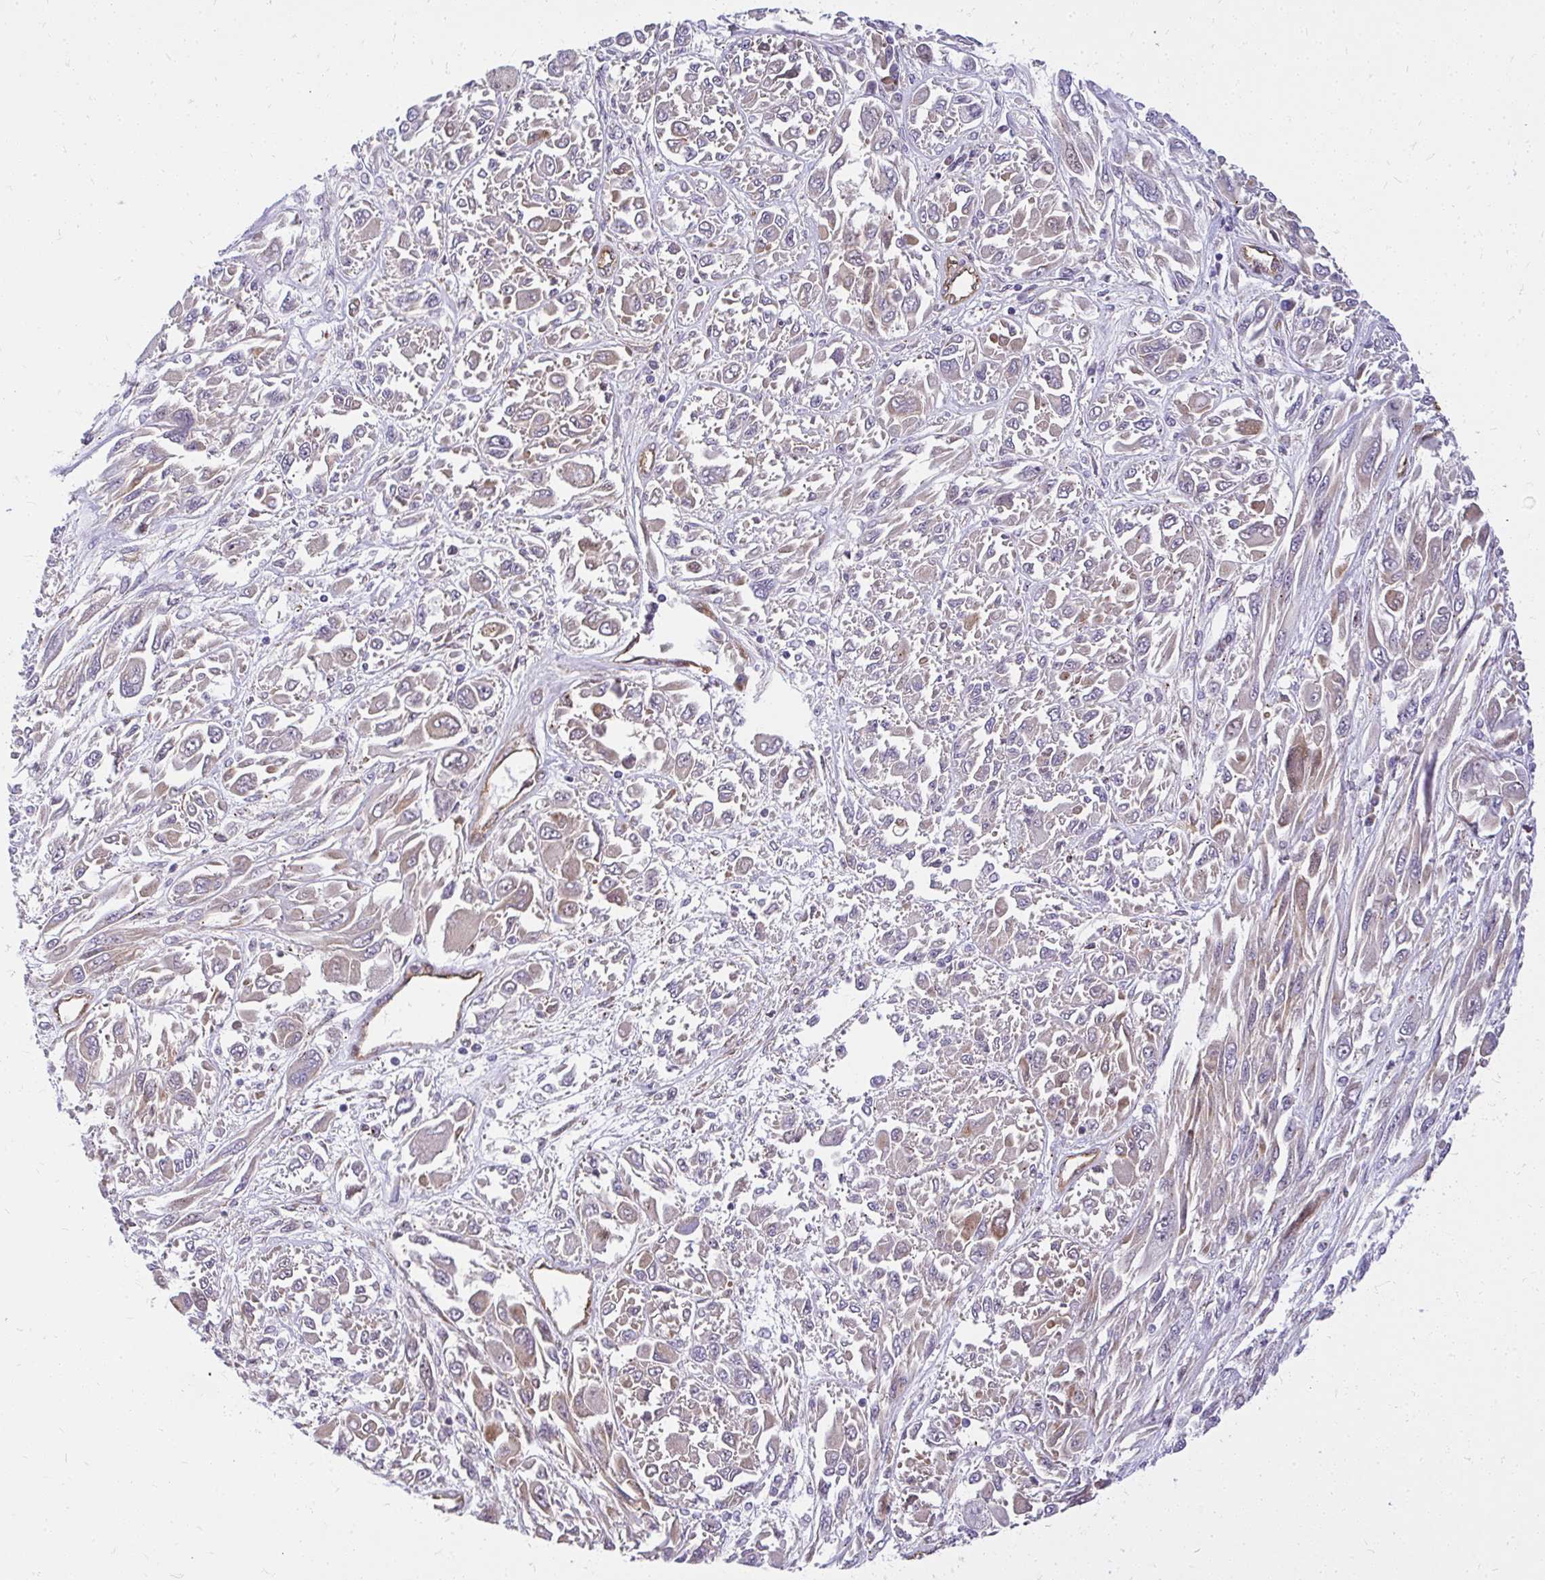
{"staining": {"intensity": "weak", "quantity": "<25%", "location": "cytoplasmic/membranous"}, "tissue": "melanoma", "cell_type": "Tumor cells", "image_type": "cancer", "snomed": [{"axis": "morphology", "description": "Malignant melanoma, NOS"}, {"axis": "topography", "description": "Skin"}], "caption": "DAB (3,3'-diaminobenzidine) immunohistochemical staining of malignant melanoma exhibits no significant positivity in tumor cells.", "gene": "RSKR", "patient": {"sex": "female", "age": 91}}